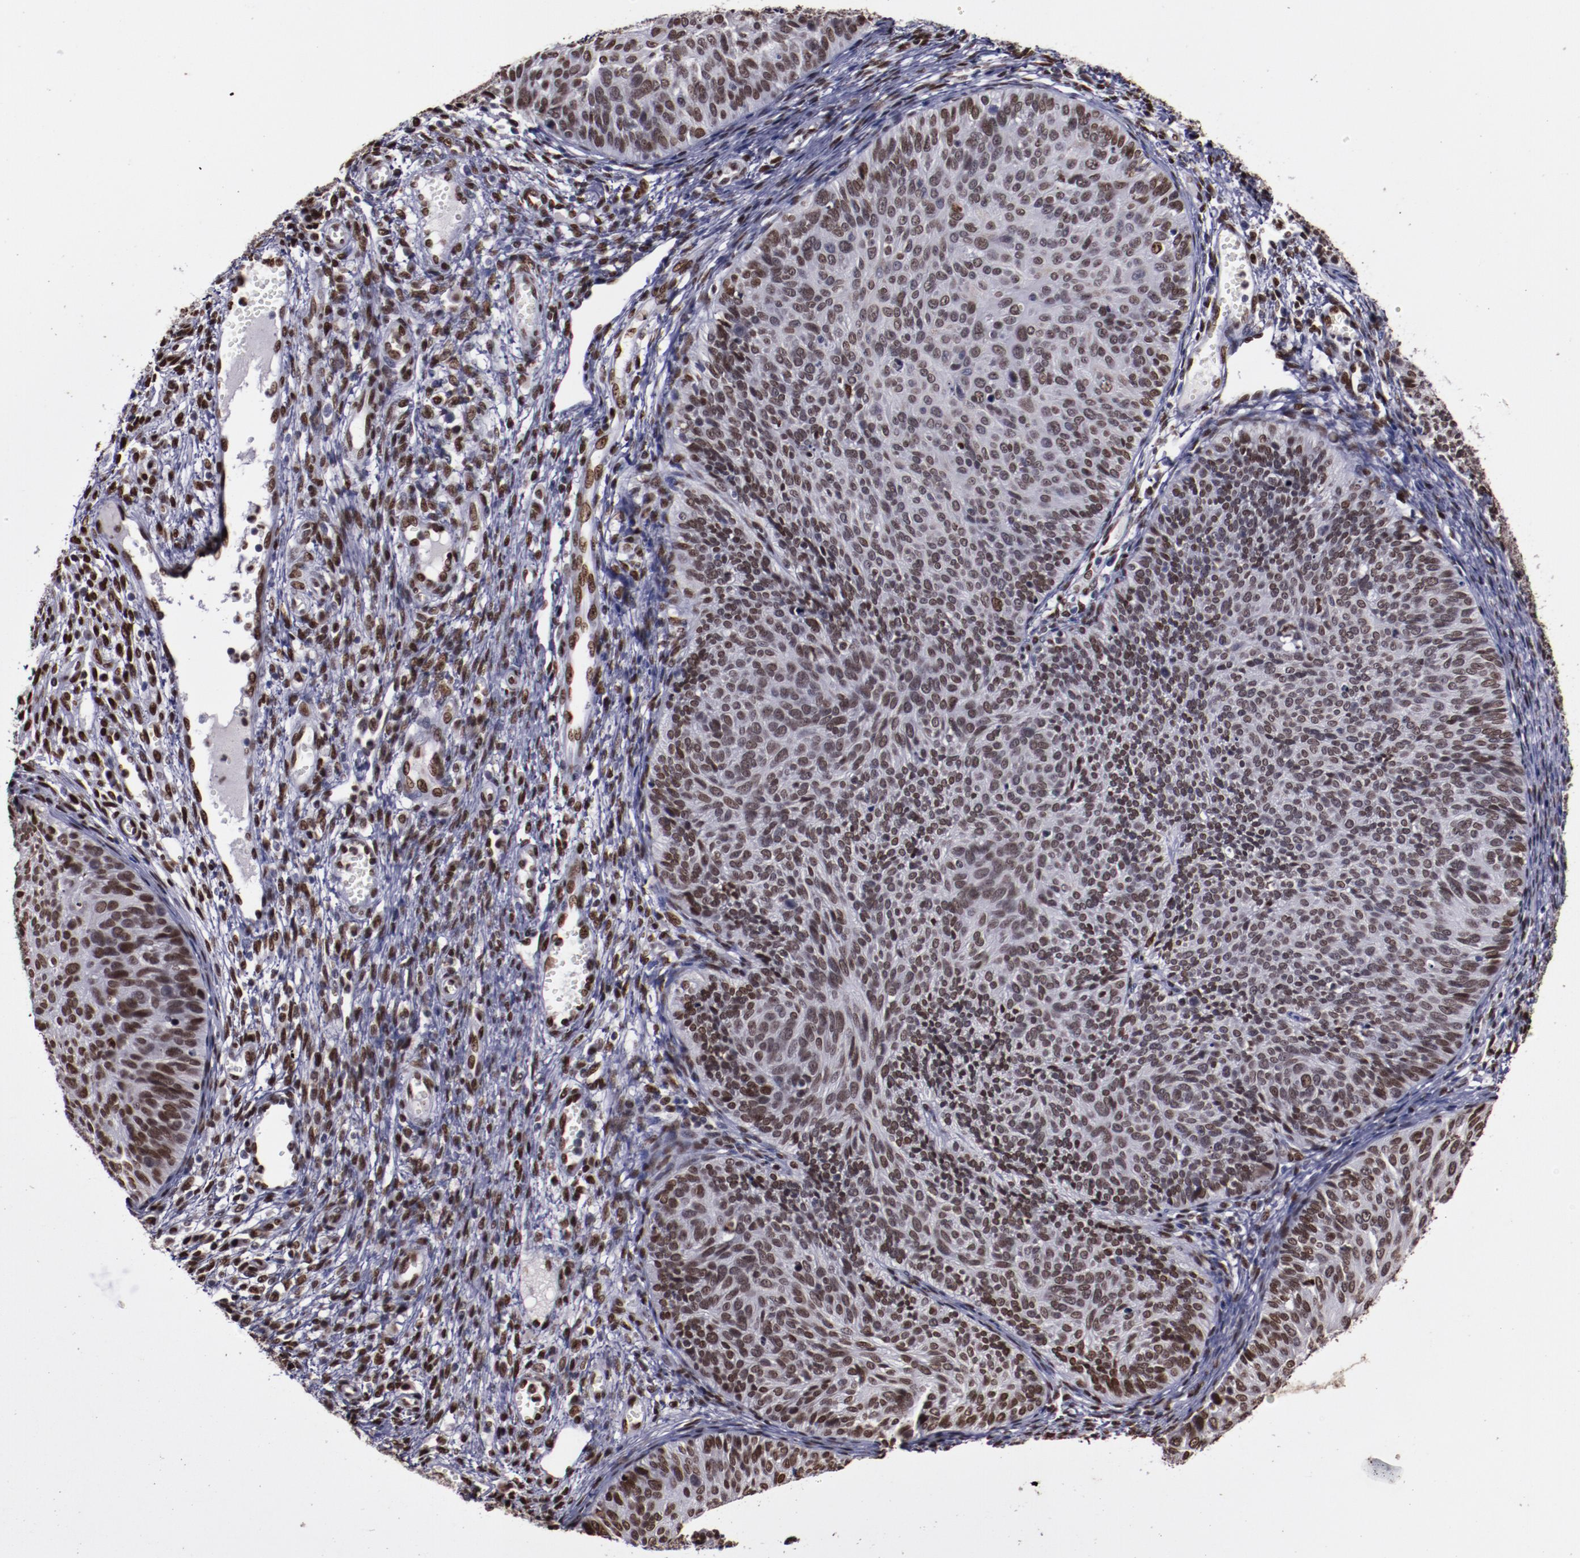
{"staining": {"intensity": "moderate", "quantity": ">75%", "location": "nuclear"}, "tissue": "cervical cancer", "cell_type": "Tumor cells", "image_type": "cancer", "snomed": [{"axis": "morphology", "description": "Squamous cell carcinoma, NOS"}, {"axis": "topography", "description": "Cervix"}], "caption": "This image displays cervical cancer stained with immunohistochemistry (IHC) to label a protein in brown. The nuclear of tumor cells show moderate positivity for the protein. Nuclei are counter-stained blue.", "gene": "APEX1", "patient": {"sex": "female", "age": 36}}